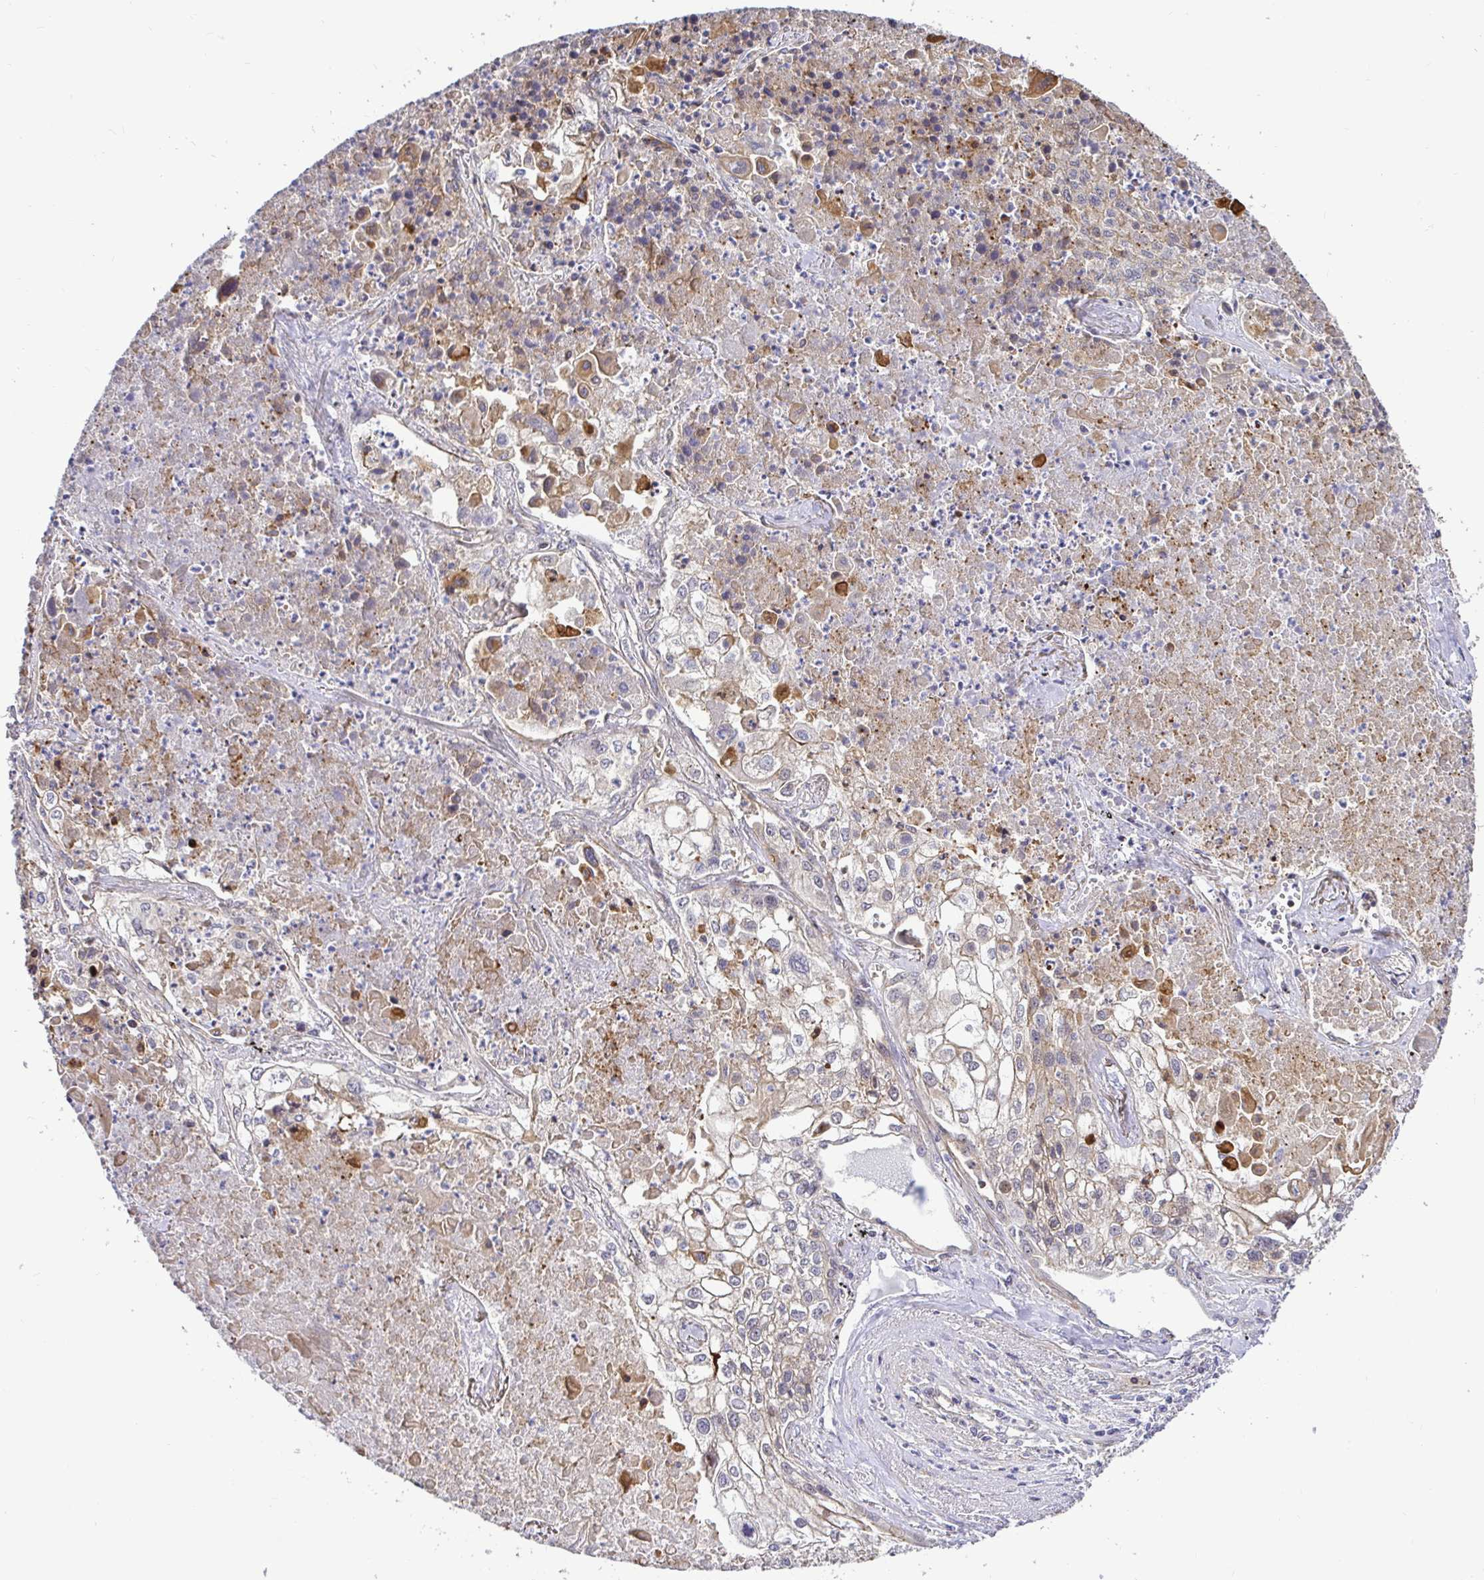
{"staining": {"intensity": "weak", "quantity": "25%-75%", "location": "cytoplasmic/membranous"}, "tissue": "lung cancer", "cell_type": "Tumor cells", "image_type": "cancer", "snomed": [{"axis": "morphology", "description": "Squamous cell carcinoma, NOS"}, {"axis": "topography", "description": "Lung"}], "caption": "About 25%-75% of tumor cells in human lung cancer reveal weak cytoplasmic/membranous protein staining as visualized by brown immunohistochemical staining.", "gene": "TRIM55", "patient": {"sex": "male", "age": 74}}